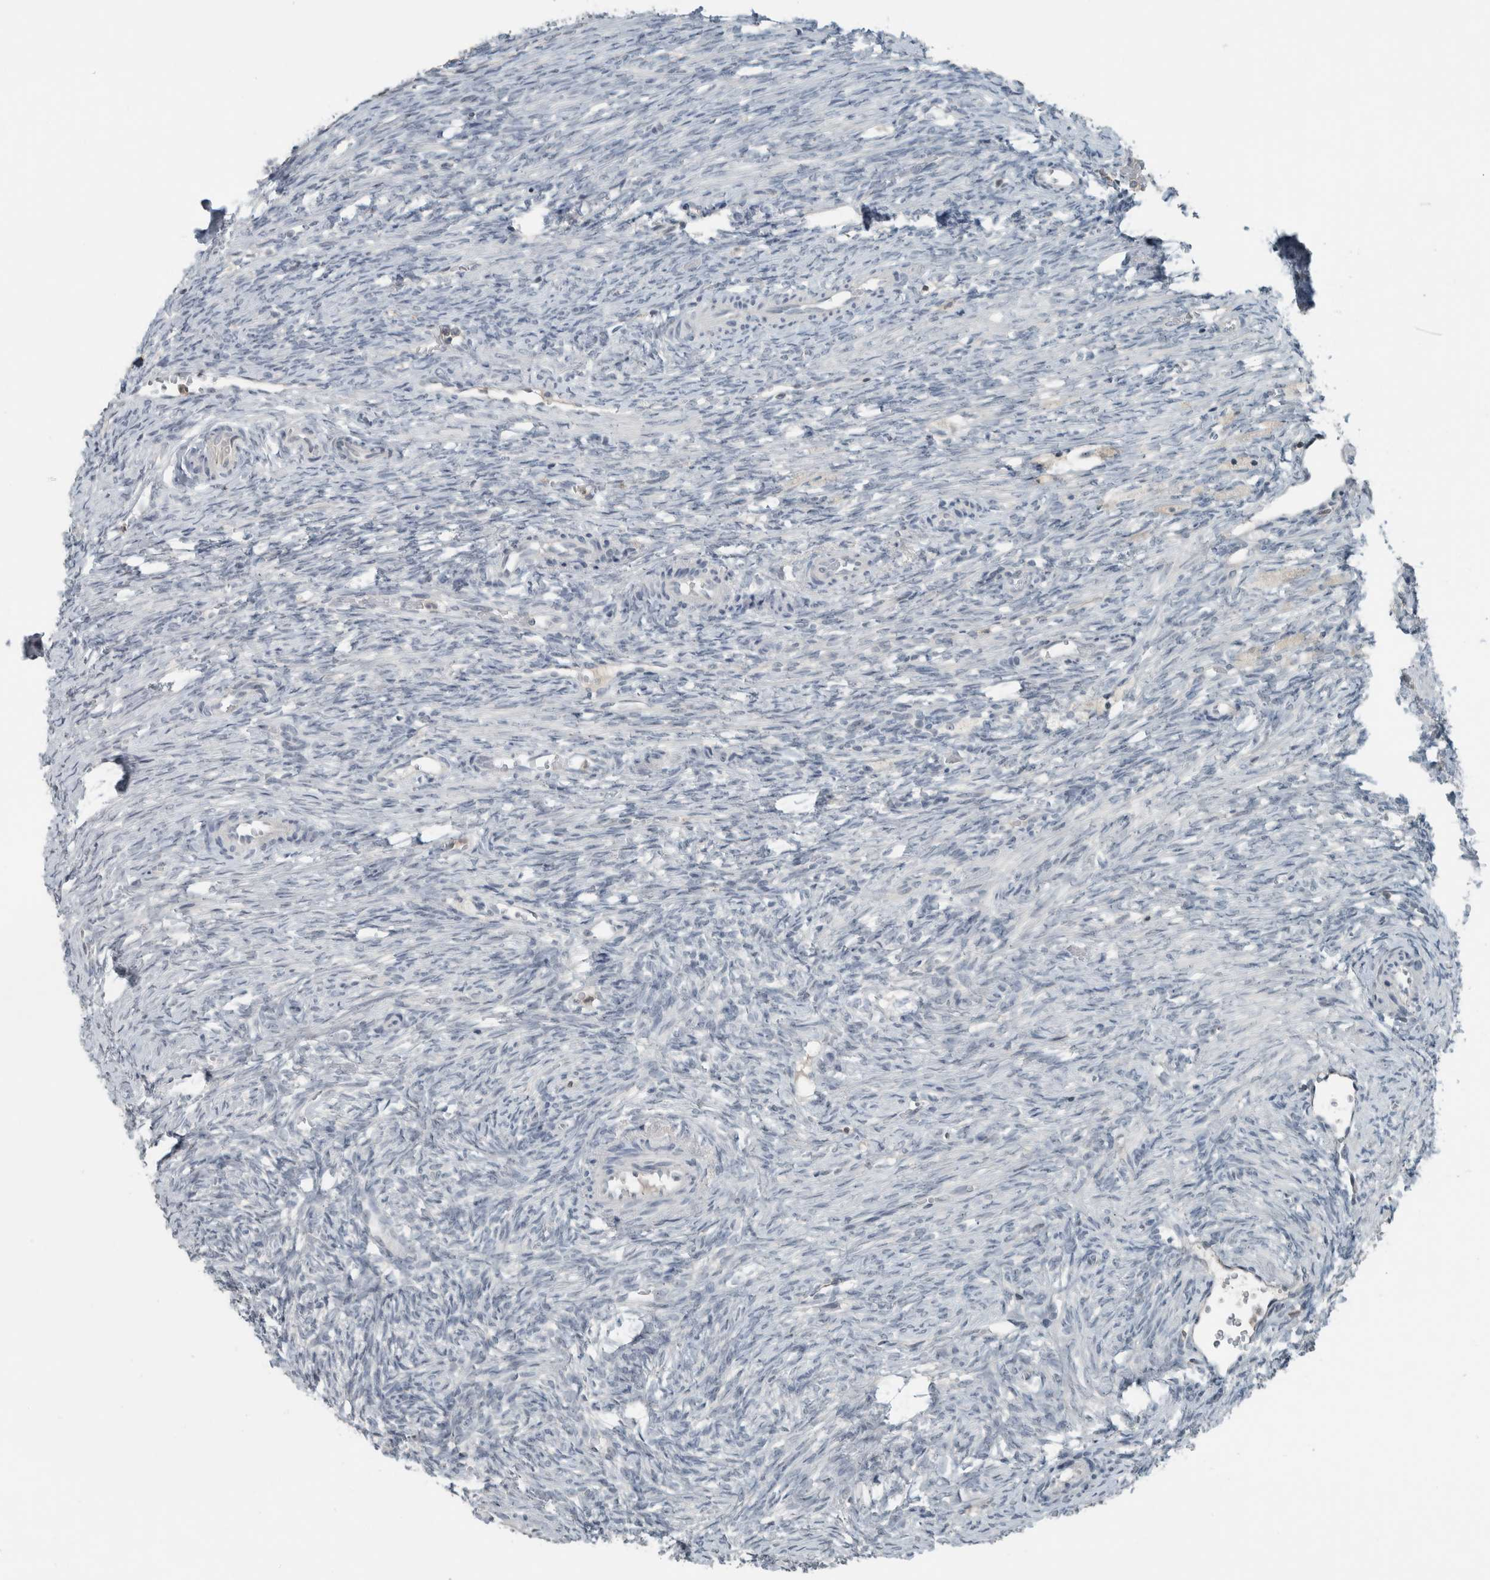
{"staining": {"intensity": "strong", "quantity": ">75%", "location": "cytoplasmic/membranous,nuclear"}, "tissue": "ovary", "cell_type": "Follicle cells", "image_type": "normal", "snomed": [{"axis": "morphology", "description": "Normal tissue, NOS"}, {"axis": "topography", "description": "Ovary"}], "caption": "Ovary stained with a brown dye displays strong cytoplasmic/membranous,nuclear positive positivity in approximately >75% of follicle cells.", "gene": "RPF1", "patient": {"sex": "female", "age": 41}}